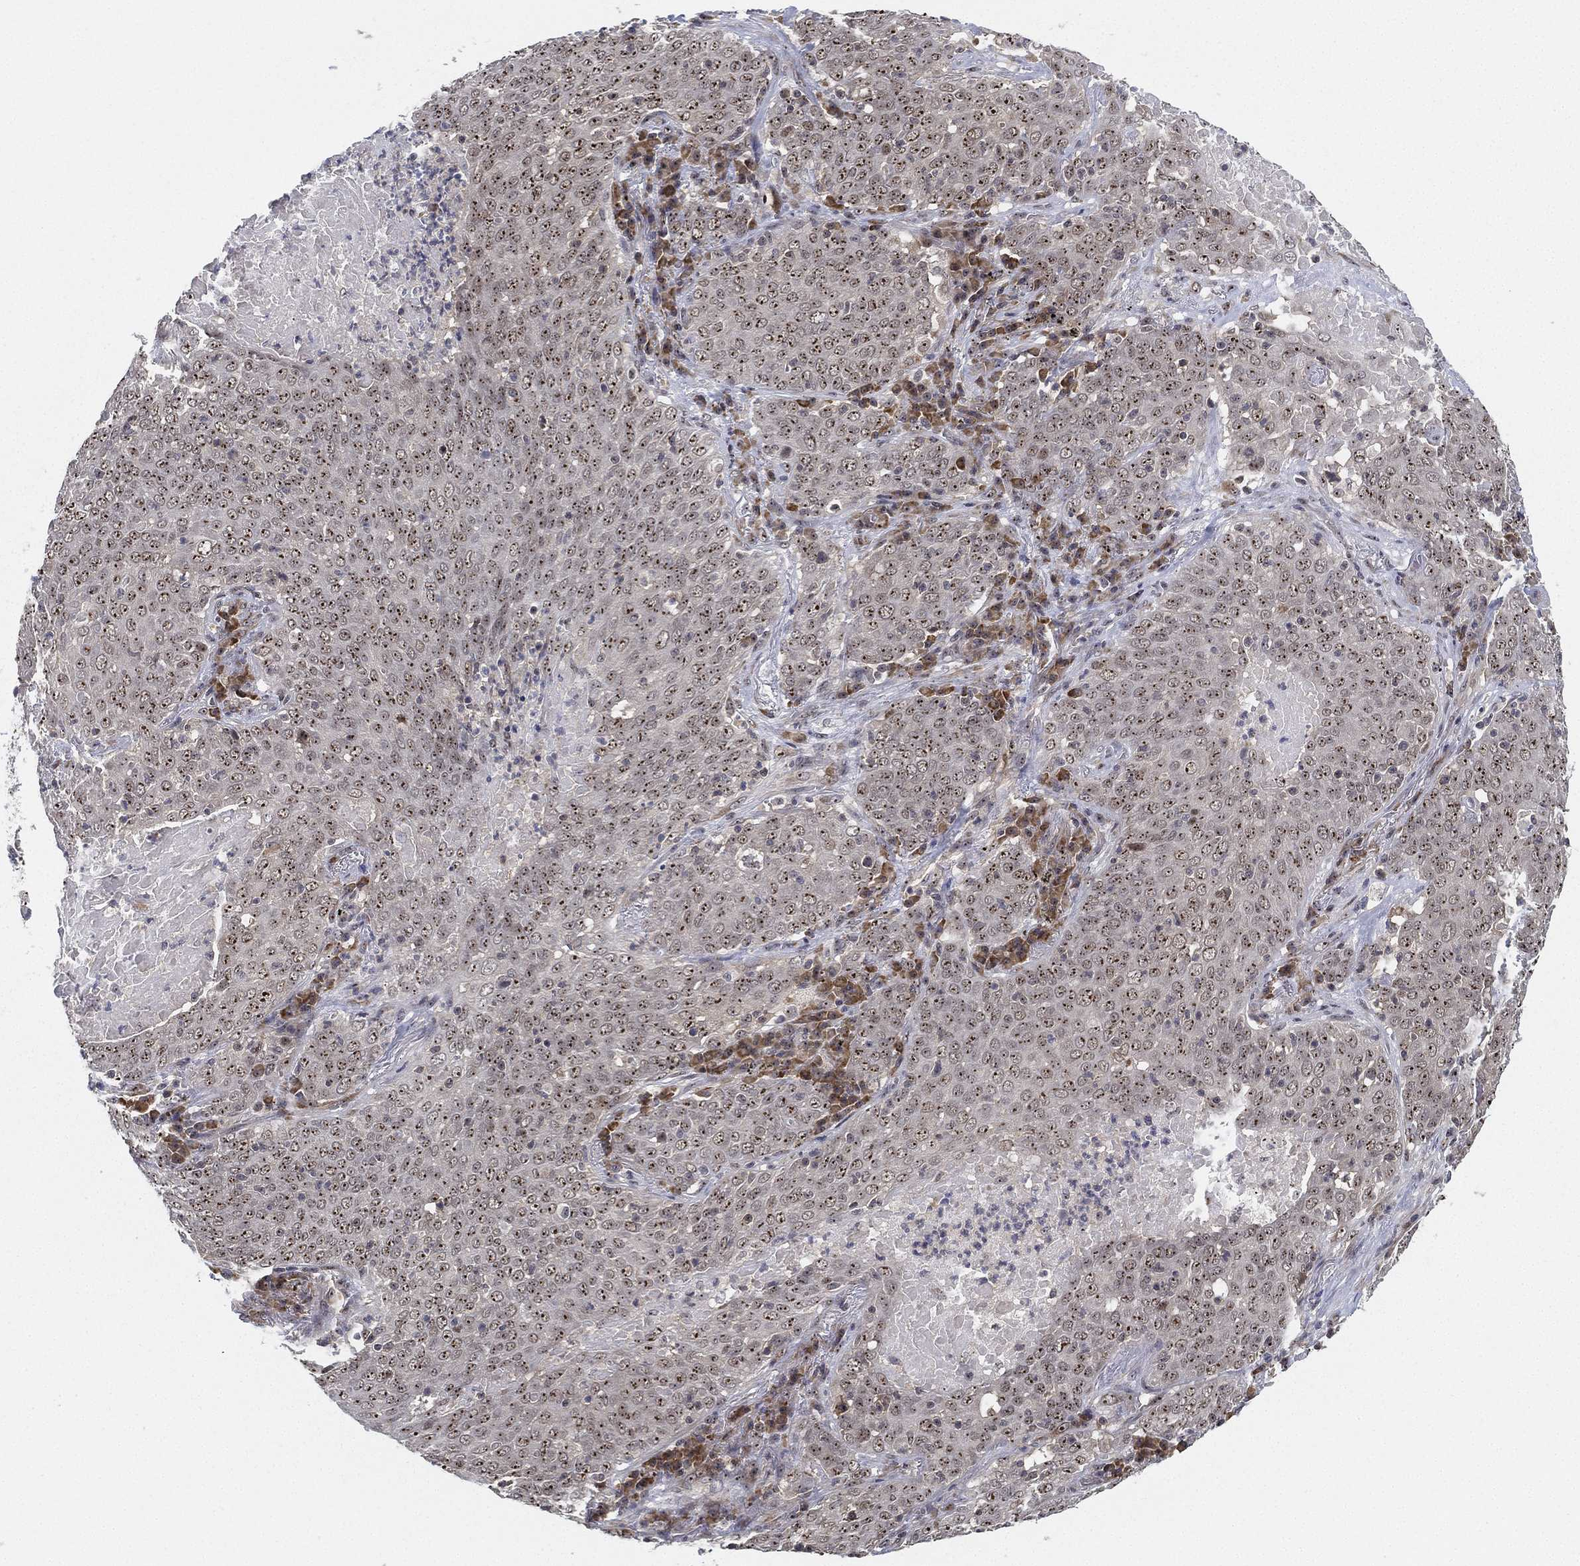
{"staining": {"intensity": "strong", "quantity": ">75%", "location": "nuclear"}, "tissue": "lung cancer", "cell_type": "Tumor cells", "image_type": "cancer", "snomed": [{"axis": "morphology", "description": "Squamous cell carcinoma, NOS"}, {"axis": "topography", "description": "Lung"}], "caption": "Immunohistochemical staining of human lung cancer (squamous cell carcinoma) displays strong nuclear protein staining in about >75% of tumor cells.", "gene": "PPP1R16B", "patient": {"sex": "male", "age": 82}}